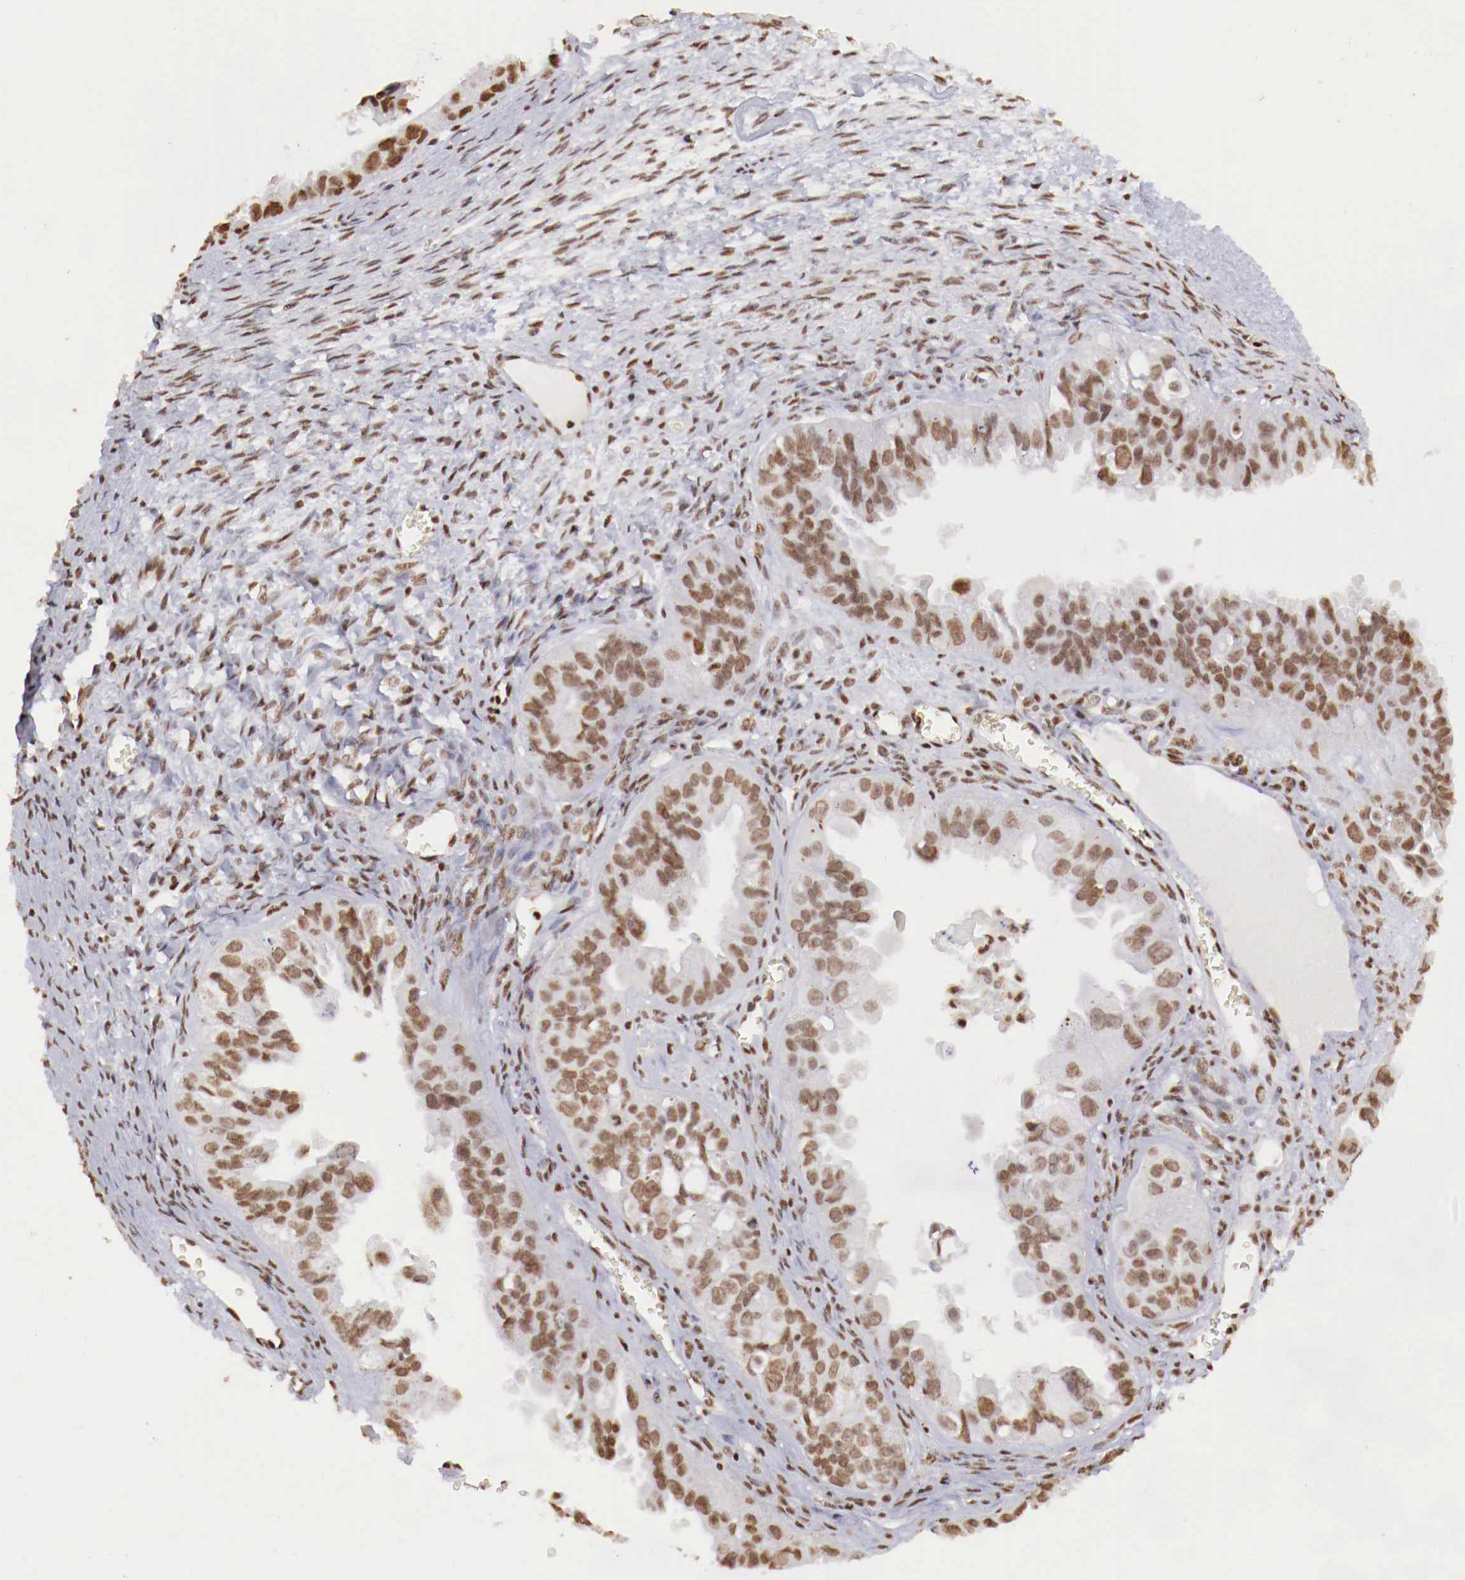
{"staining": {"intensity": "moderate", "quantity": ">75%", "location": "nuclear"}, "tissue": "ovarian cancer", "cell_type": "Tumor cells", "image_type": "cancer", "snomed": [{"axis": "morphology", "description": "Carcinoma, endometroid"}, {"axis": "topography", "description": "Ovary"}], "caption": "Tumor cells demonstrate medium levels of moderate nuclear positivity in about >75% of cells in endometroid carcinoma (ovarian).", "gene": "MAX", "patient": {"sex": "female", "age": 85}}